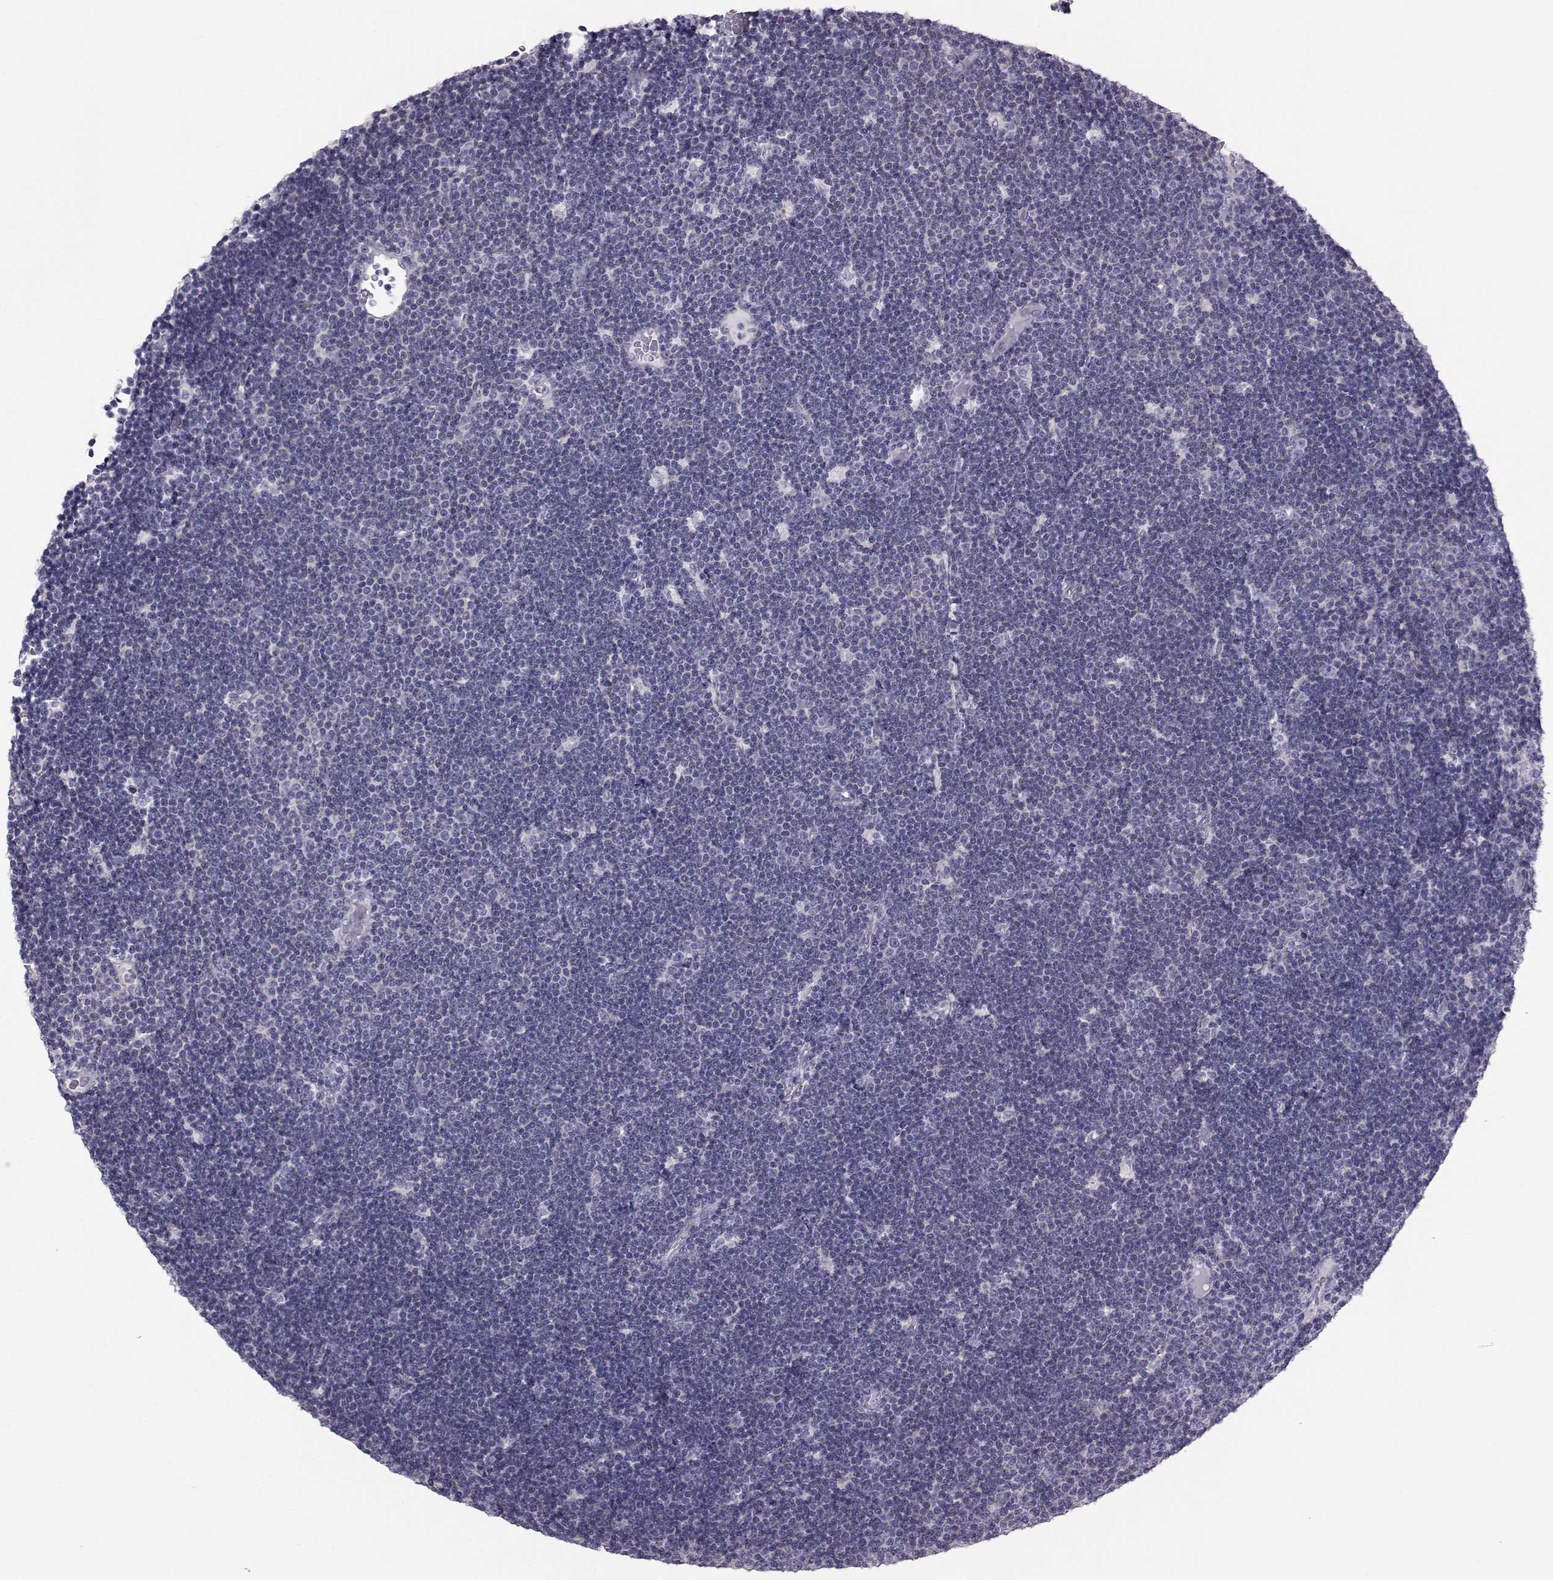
{"staining": {"intensity": "negative", "quantity": "none", "location": "none"}, "tissue": "lymphoma", "cell_type": "Tumor cells", "image_type": "cancer", "snomed": [{"axis": "morphology", "description": "Malignant lymphoma, non-Hodgkin's type, Low grade"}, {"axis": "topography", "description": "Brain"}], "caption": "An immunohistochemistry (IHC) image of malignant lymphoma, non-Hodgkin's type (low-grade) is shown. There is no staining in tumor cells of malignant lymphoma, non-Hodgkin's type (low-grade).", "gene": "GARIN3", "patient": {"sex": "female", "age": 66}}